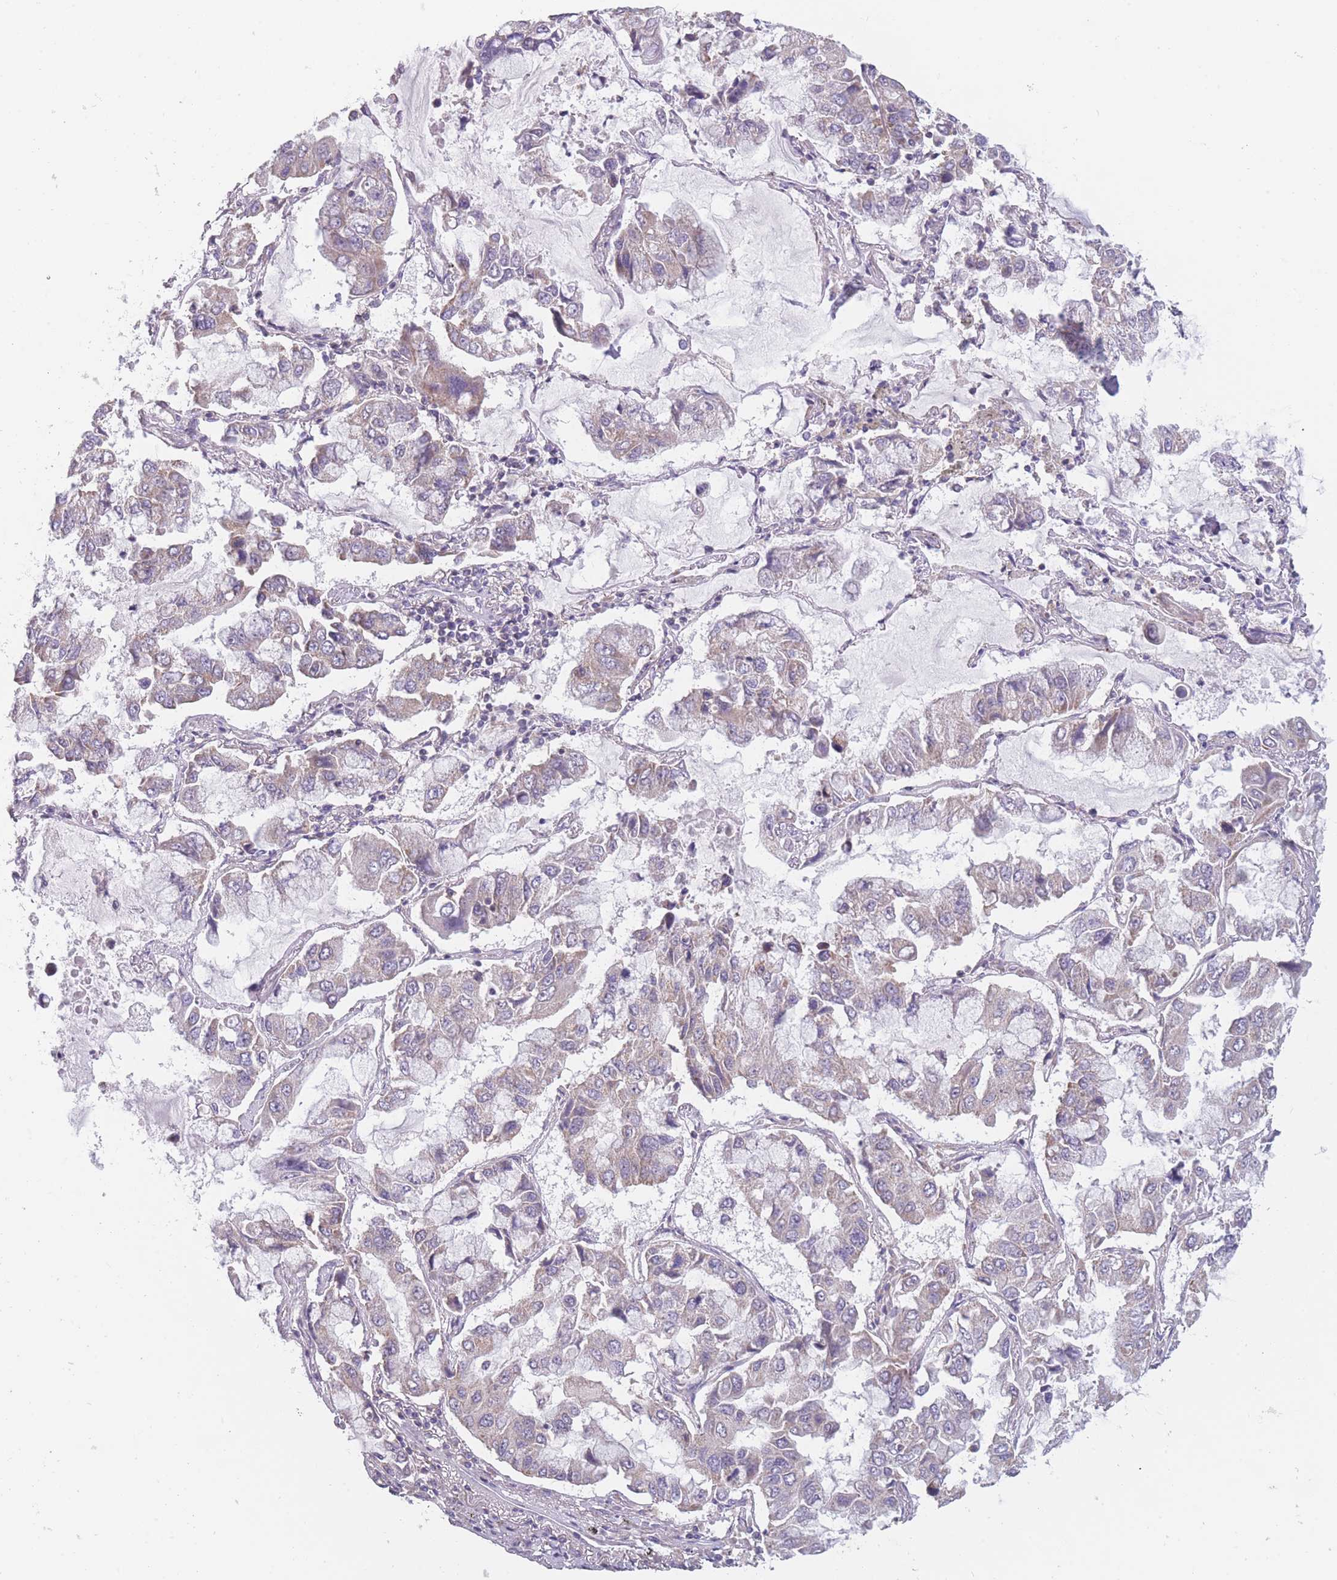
{"staining": {"intensity": "weak", "quantity": "<25%", "location": "cytoplasmic/membranous"}, "tissue": "lung cancer", "cell_type": "Tumor cells", "image_type": "cancer", "snomed": [{"axis": "morphology", "description": "Adenocarcinoma, NOS"}, {"axis": "topography", "description": "Lung"}], "caption": "This is a micrograph of immunohistochemistry staining of lung adenocarcinoma, which shows no positivity in tumor cells. (Immunohistochemistry, brightfield microscopy, high magnification).", "gene": "MRPS18C", "patient": {"sex": "male", "age": 64}}